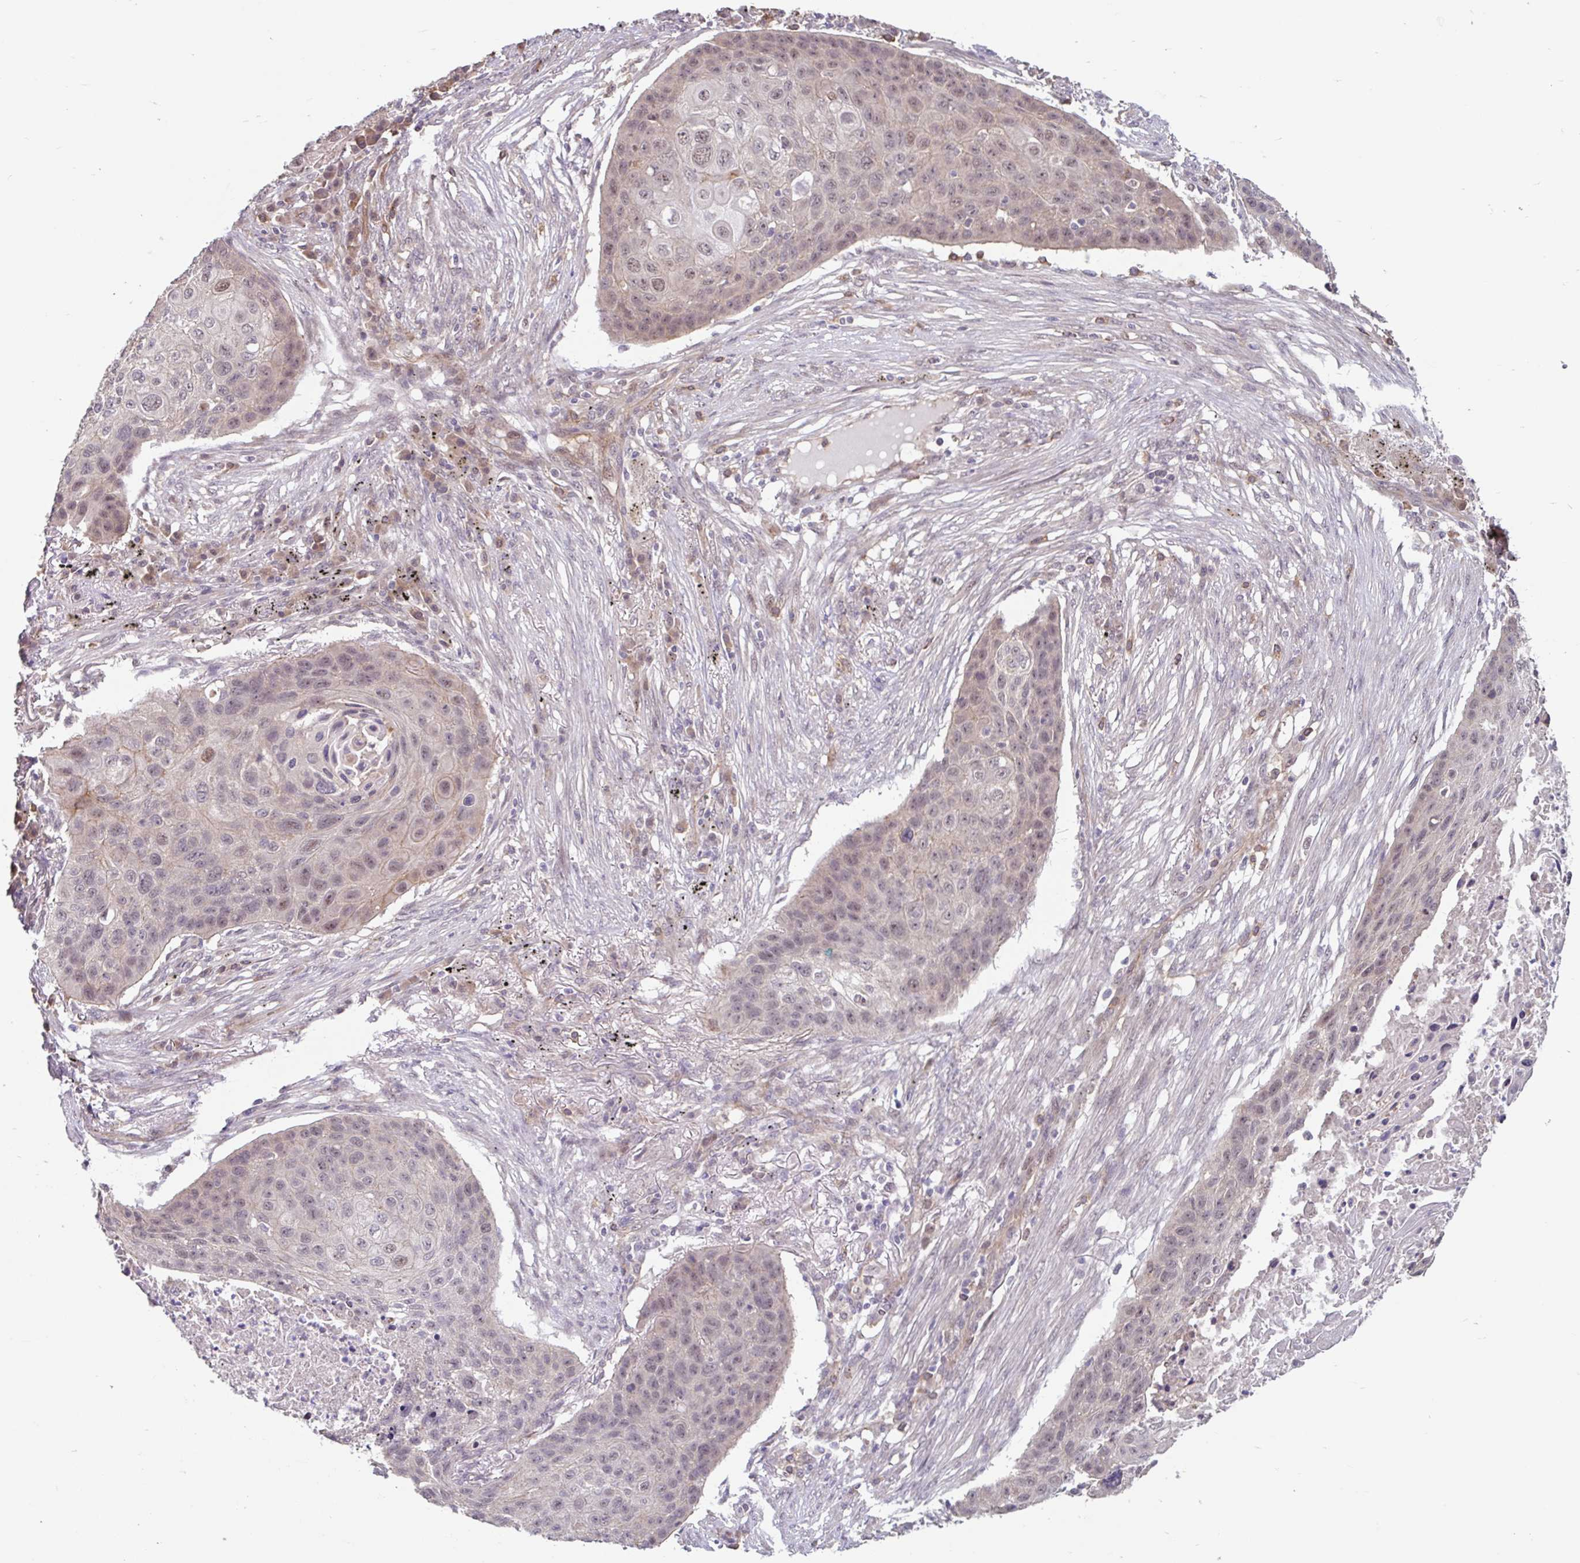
{"staining": {"intensity": "weak", "quantity": "<25%", "location": "nuclear"}, "tissue": "lung cancer", "cell_type": "Tumor cells", "image_type": "cancer", "snomed": [{"axis": "morphology", "description": "Squamous cell carcinoma, NOS"}, {"axis": "topography", "description": "Lung"}], "caption": "Tumor cells show no significant protein positivity in lung squamous cell carcinoma.", "gene": "STYXL1", "patient": {"sex": "female", "age": 63}}